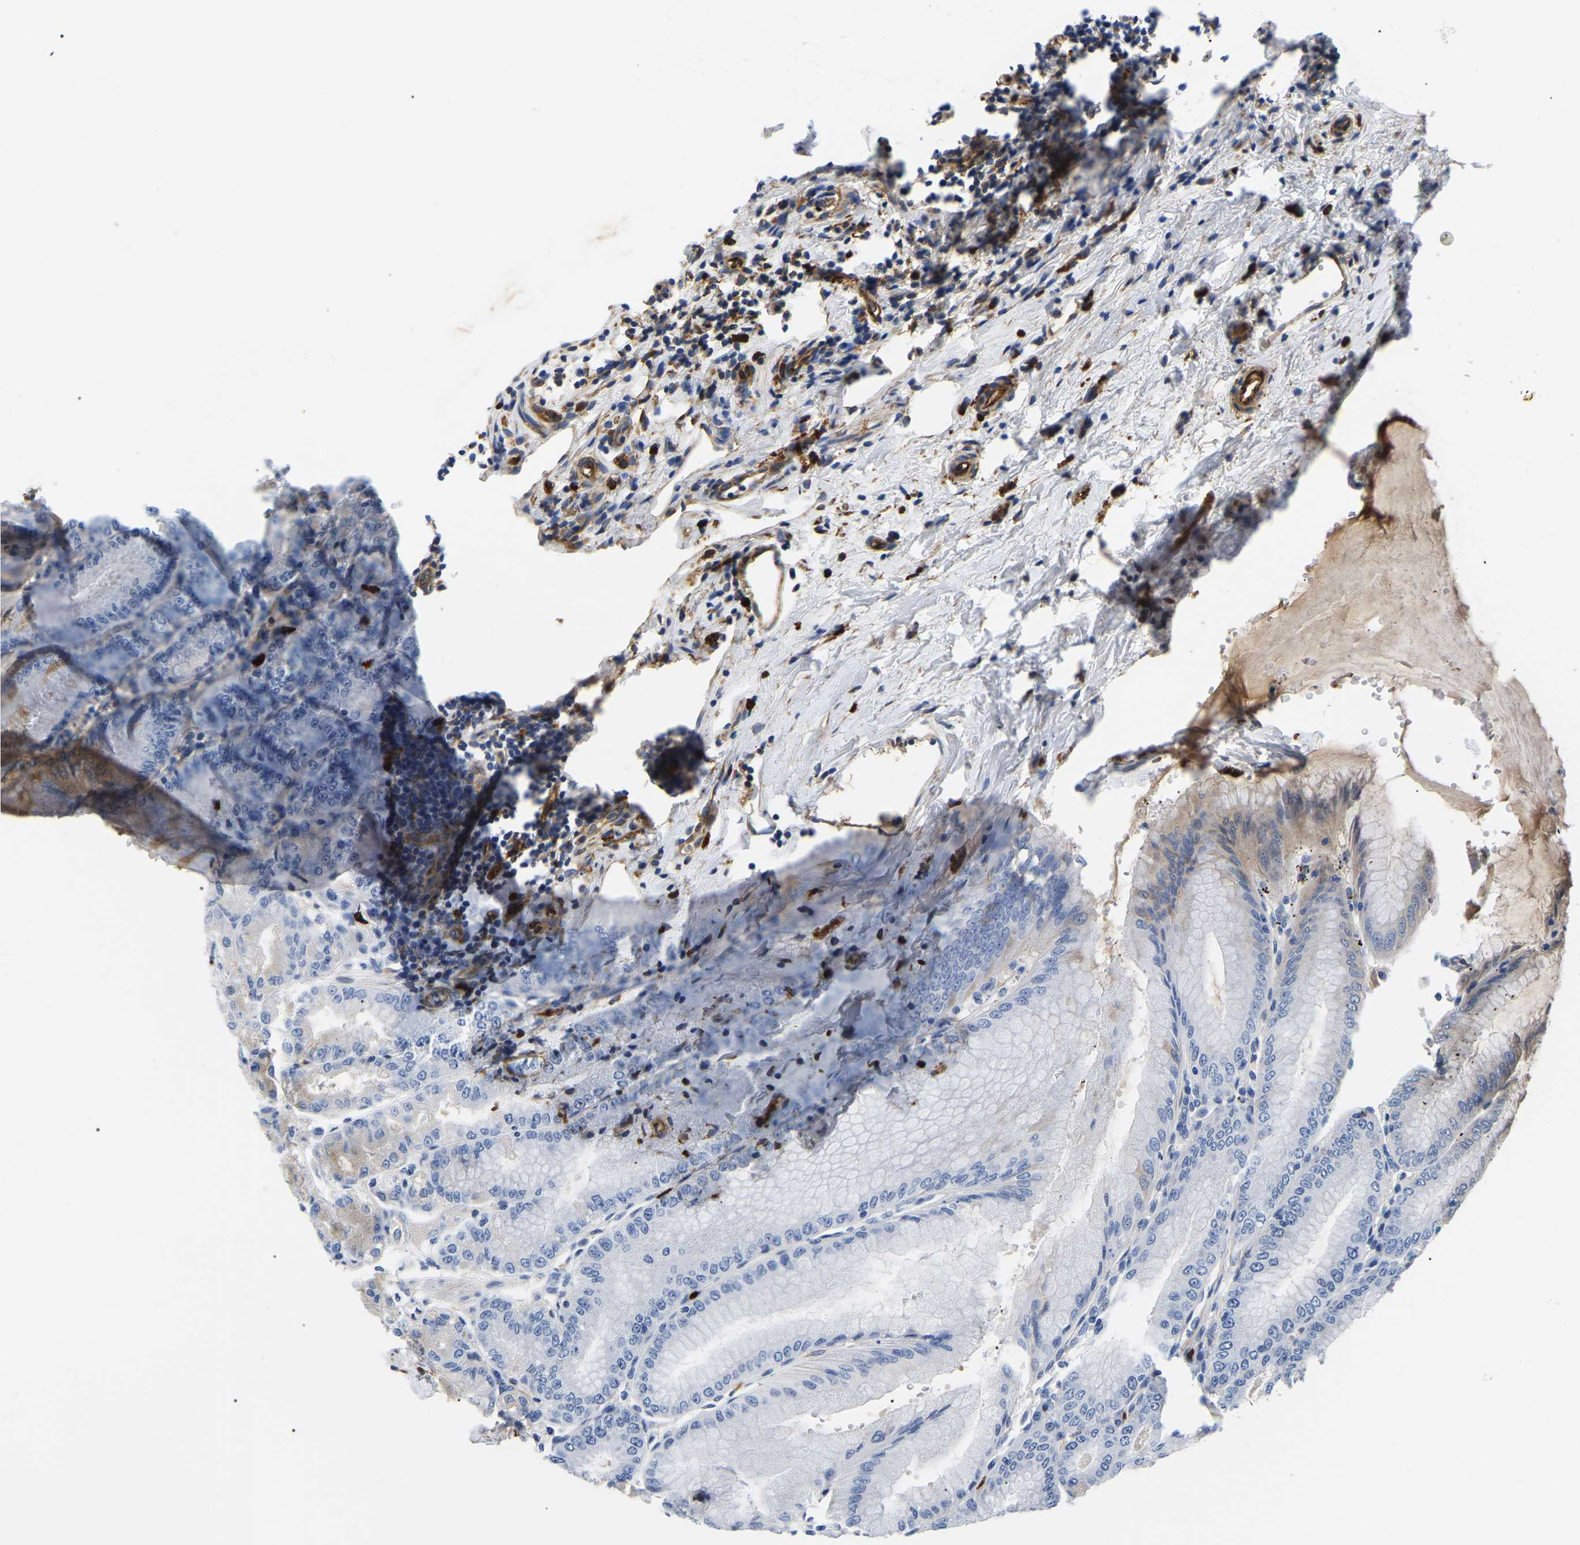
{"staining": {"intensity": "negative", "quantity": "none", "location": "none"}, "tissue": "stomach", "cell_type": "Glandular cells", "image_type": "normal", "snomed": [{"axis": "morphology", "description": "Normal tissue, NOS"}, {"axis": "topography", "description": "Stomach, lower"}], "caption": "This is an immunohistochemistry (IHC) photomicrograph of normal stomach. There is no positivity in glandular cells.", "gene": "DUSP8", "patient": {"sex": "male", "age": 71}}